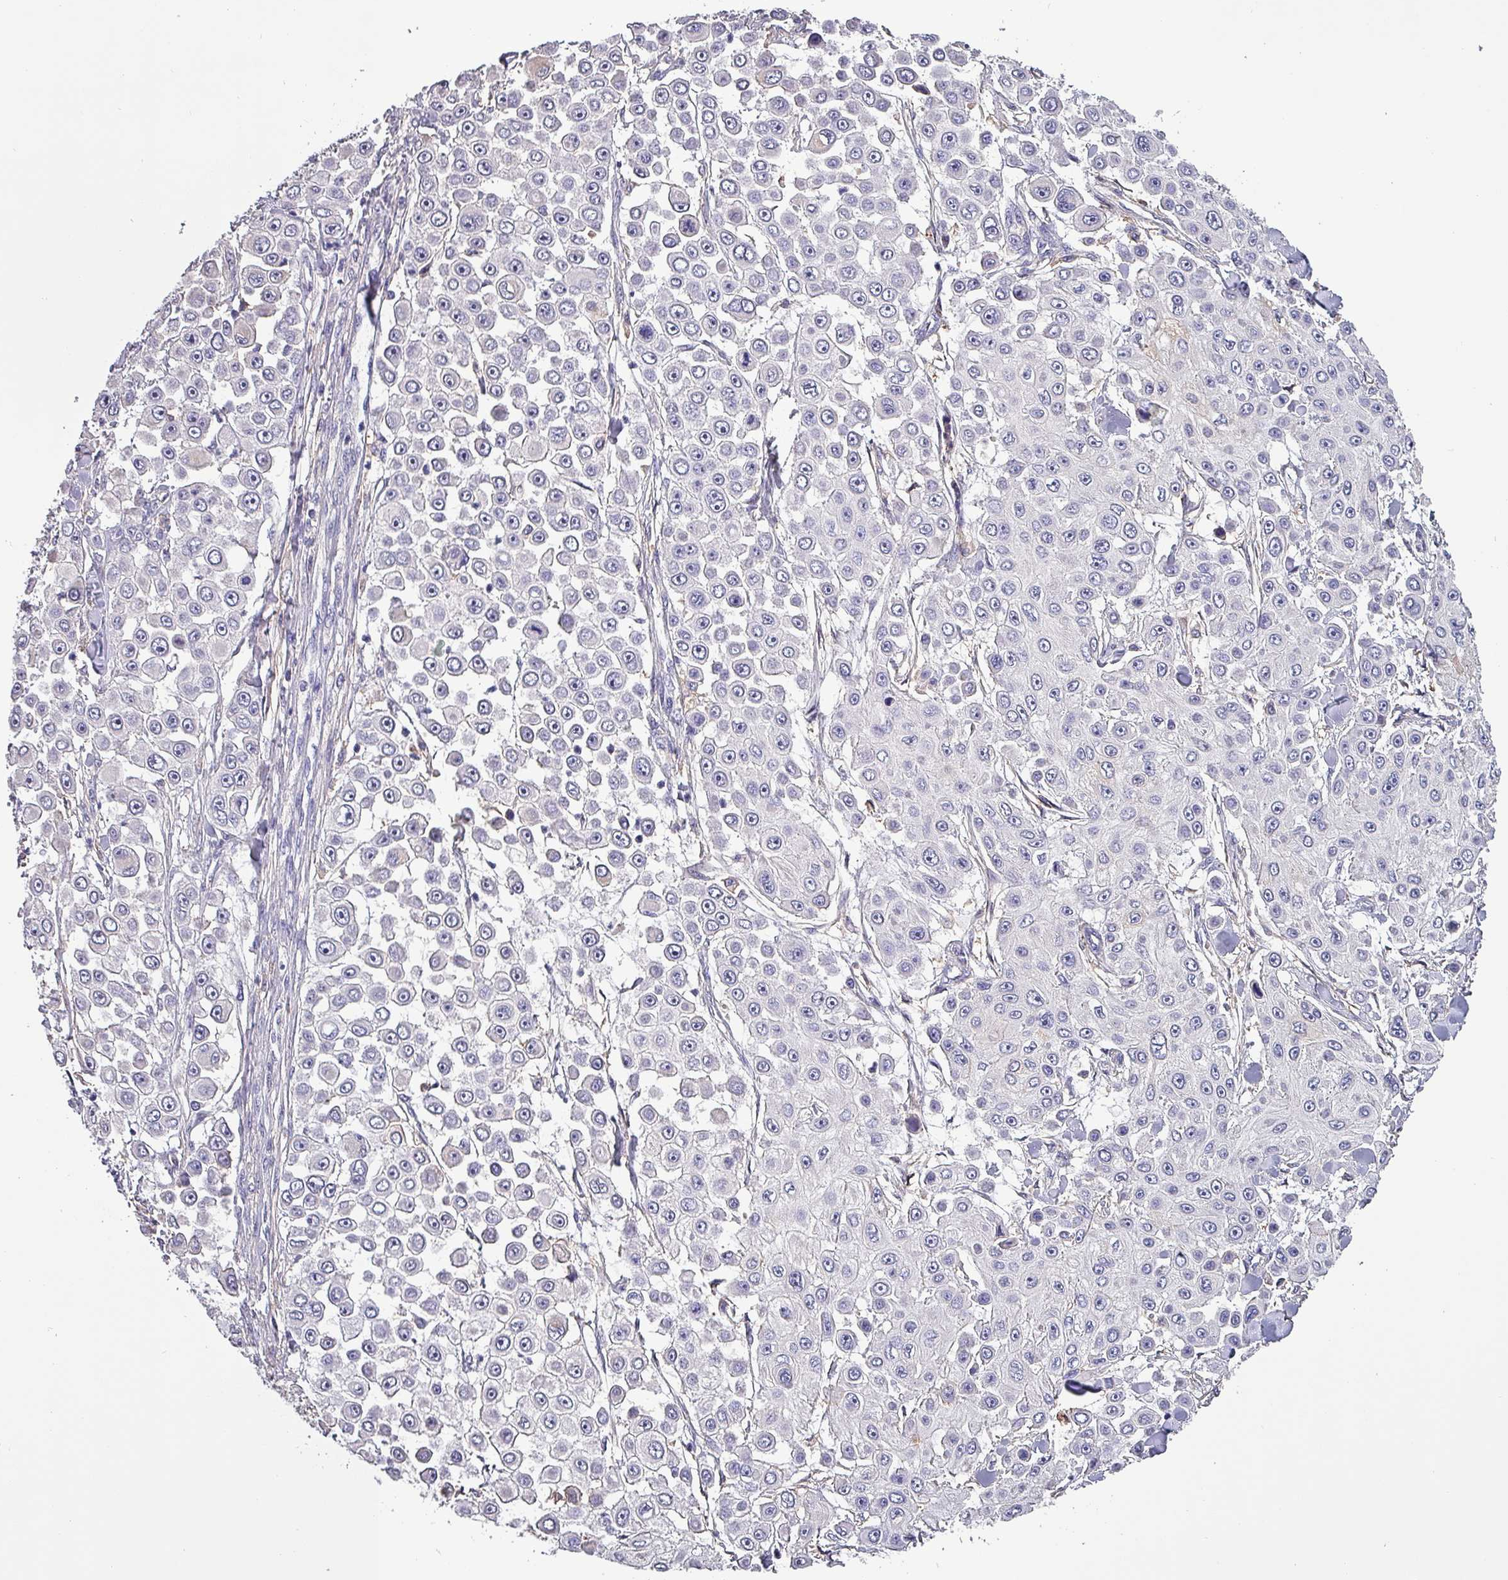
{"staining": {"intensity": "negative", "quantity": "none", "location": "none"}, "tissue": "skin cancer", "cell_type": "Tumor cells", "image_type": "cancer", "snomed": [{"axis": "morphology", "description": "Squamous cell carcinoma, NOS"}, {"axis": "topography", "description": "Skin"}], "caption": "Tumor cells are negative for brown protein staining in skin cancer.", "gene": "HTRA4", "patient": {"sex": "male", "age": 67}}